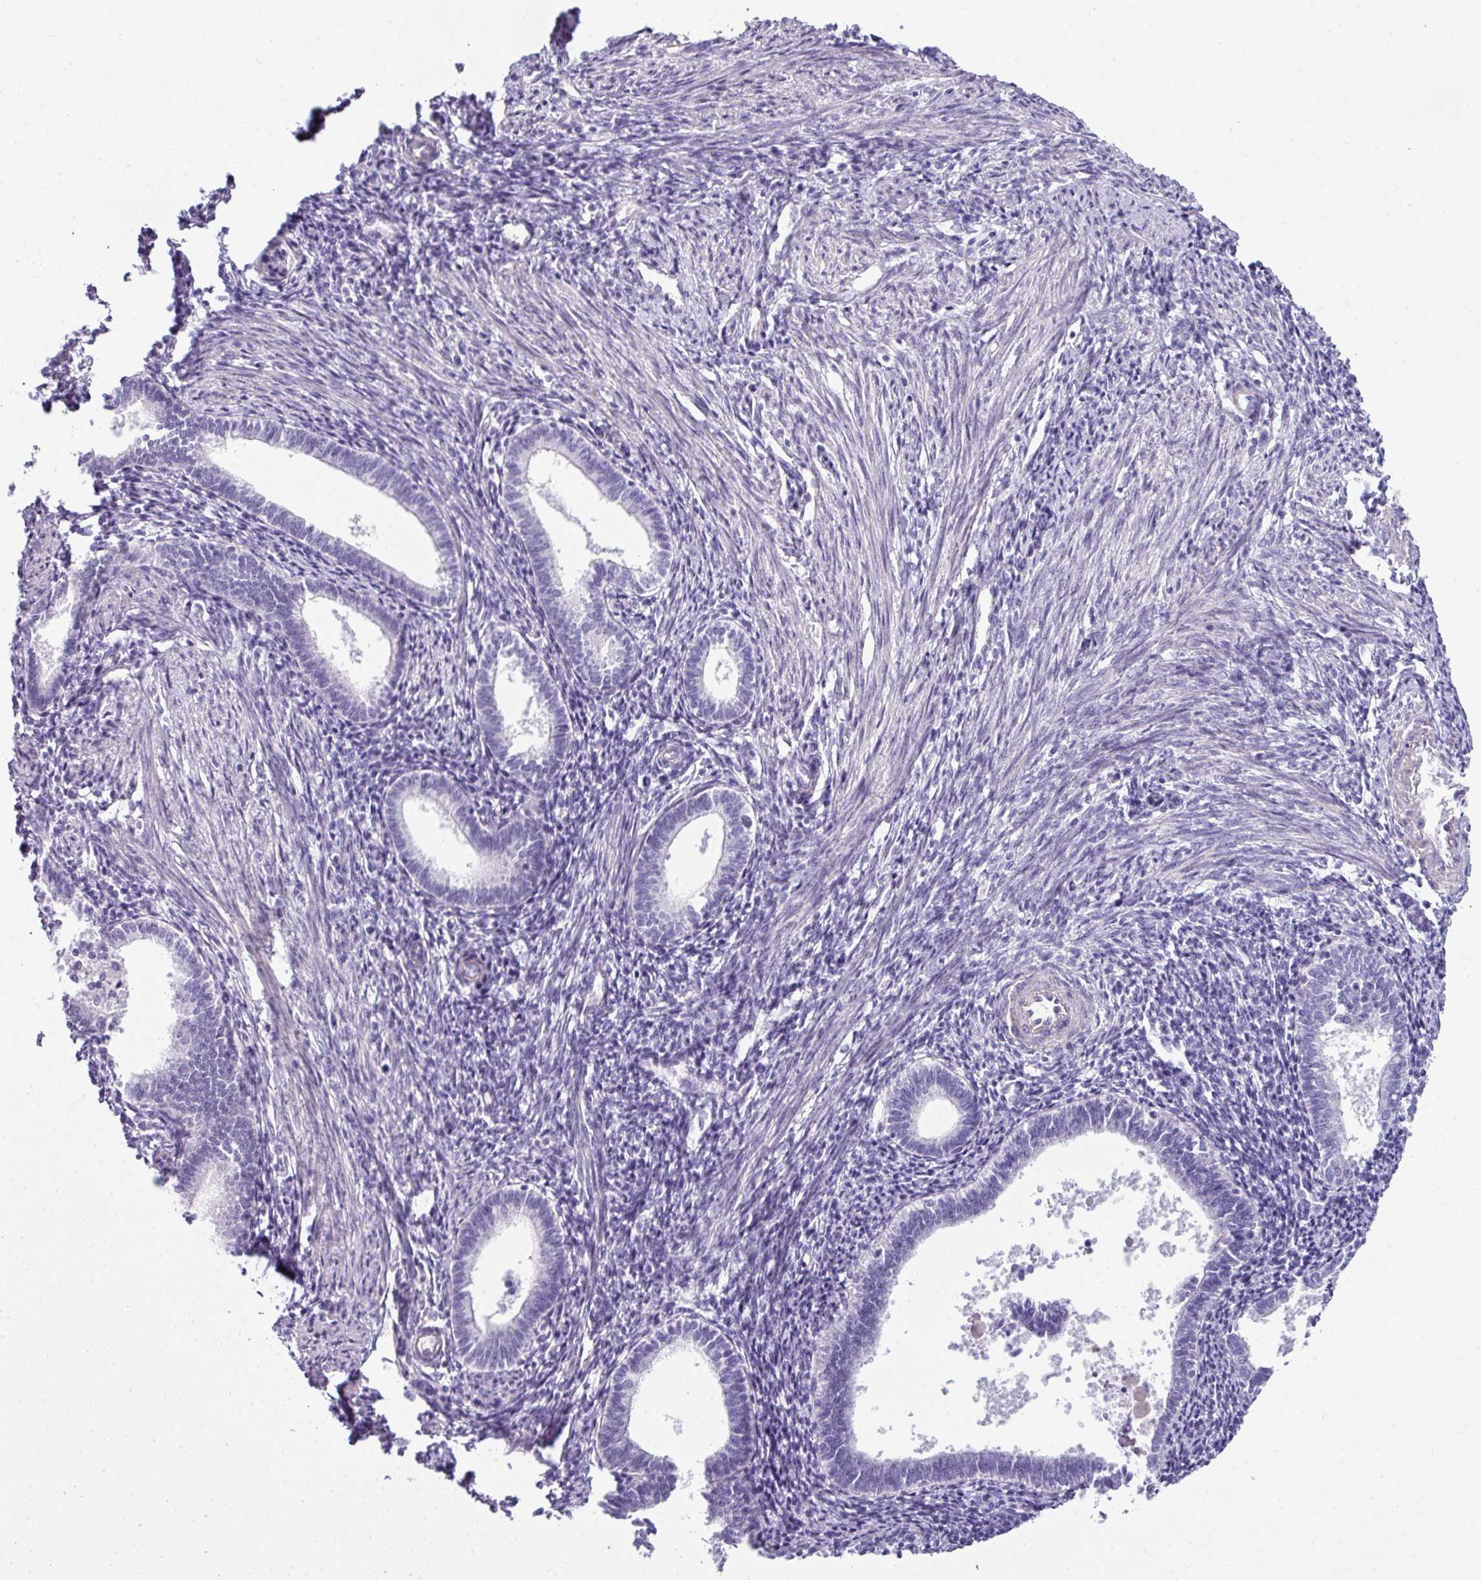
{"staining": {"intensity": "negative", "quantity": "none", "location": "none"}, "tissue": "endometrium", "cell_type": "Cells in endometrial stroma", "image_type": "normal", "snomed": [{"axis": "morphology", "description": "Normal tissue, NOS"}, {"axis": "topography", "description": "Endometrium"}], "caption": "This is an immunohistochemistry histopathology image of unremarkable endometrium. There is no expression in cells in endometrial stroma.", "gene": "VCX2", "patient": {"sex": "female", "age": 41}}